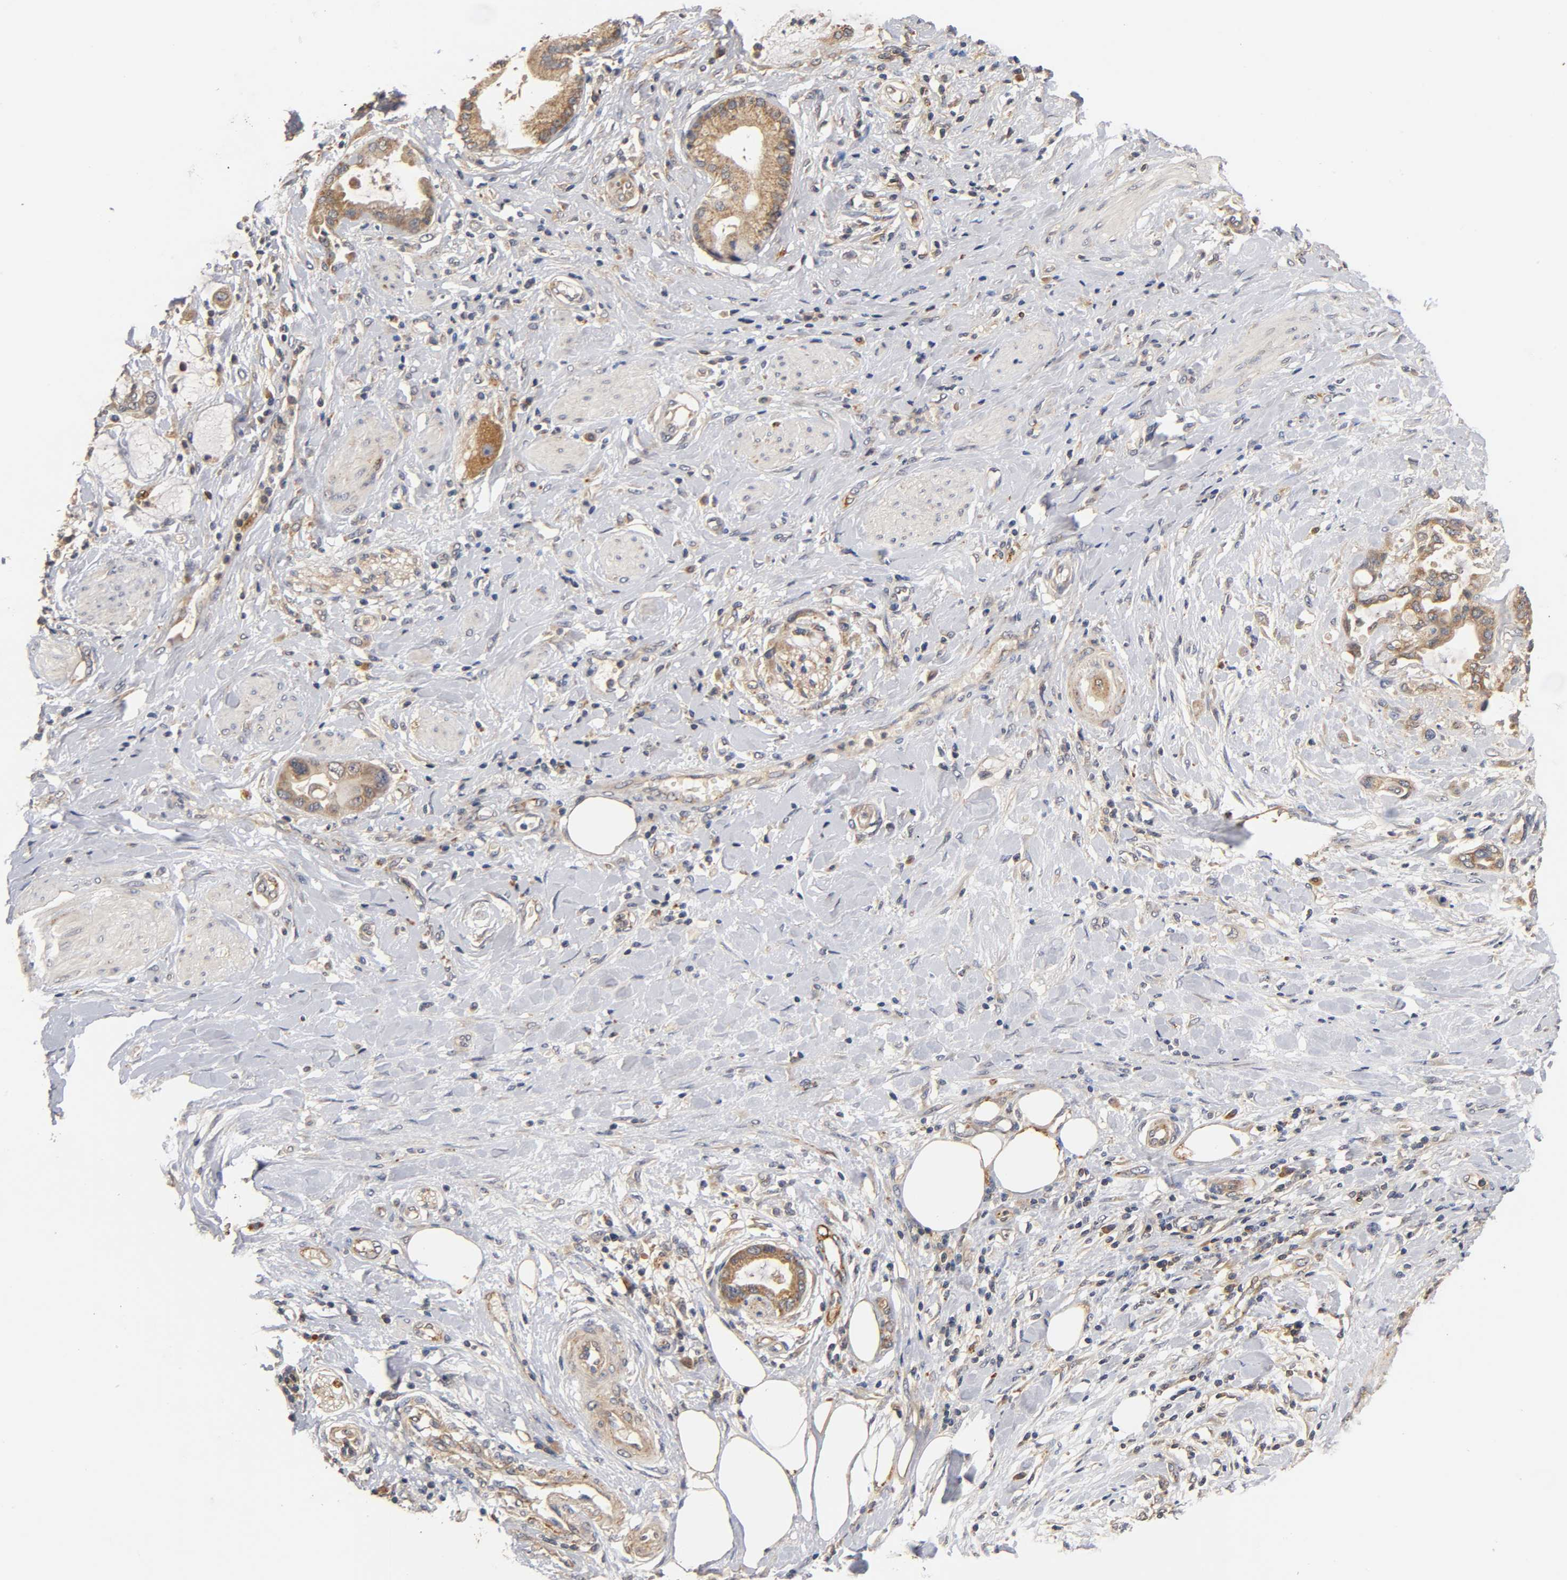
{"staining": {"intensity": "weak", "quantity": "25%-75%", "location": "cytoplasmic/membranous"}, "tissue": "pancreatic cancer", "cell_type": "Tumor cells", "image_type": "cancer", "snomed": [{"axis": "morphology", "description": "Adenocarcinoma, NOS"}, {"axis": "morphology", "description": "Adenocarcinoma, metastatic, NOS"}, {"axis": "topography", "description": "Lymph node"}, {"axis": "topography", "description": "Pancreas"}, {"axis": "topography", "description": "Duodenum"}], "caption": "Immunohistochemical staining of human metastatic adenocarcinoma (pancreatic) exhibits low levels of weak cytoplasmic/membranous expression in about 25%-75% of tumor cells. (Stains: DAB (3,3'-diaminobenzidine) in brown, nuclei in blue, Microscopy: brightfield microscopy at high magnification).", "gene": "SCAP", "patient": {"sex": "female", "age": 64}}